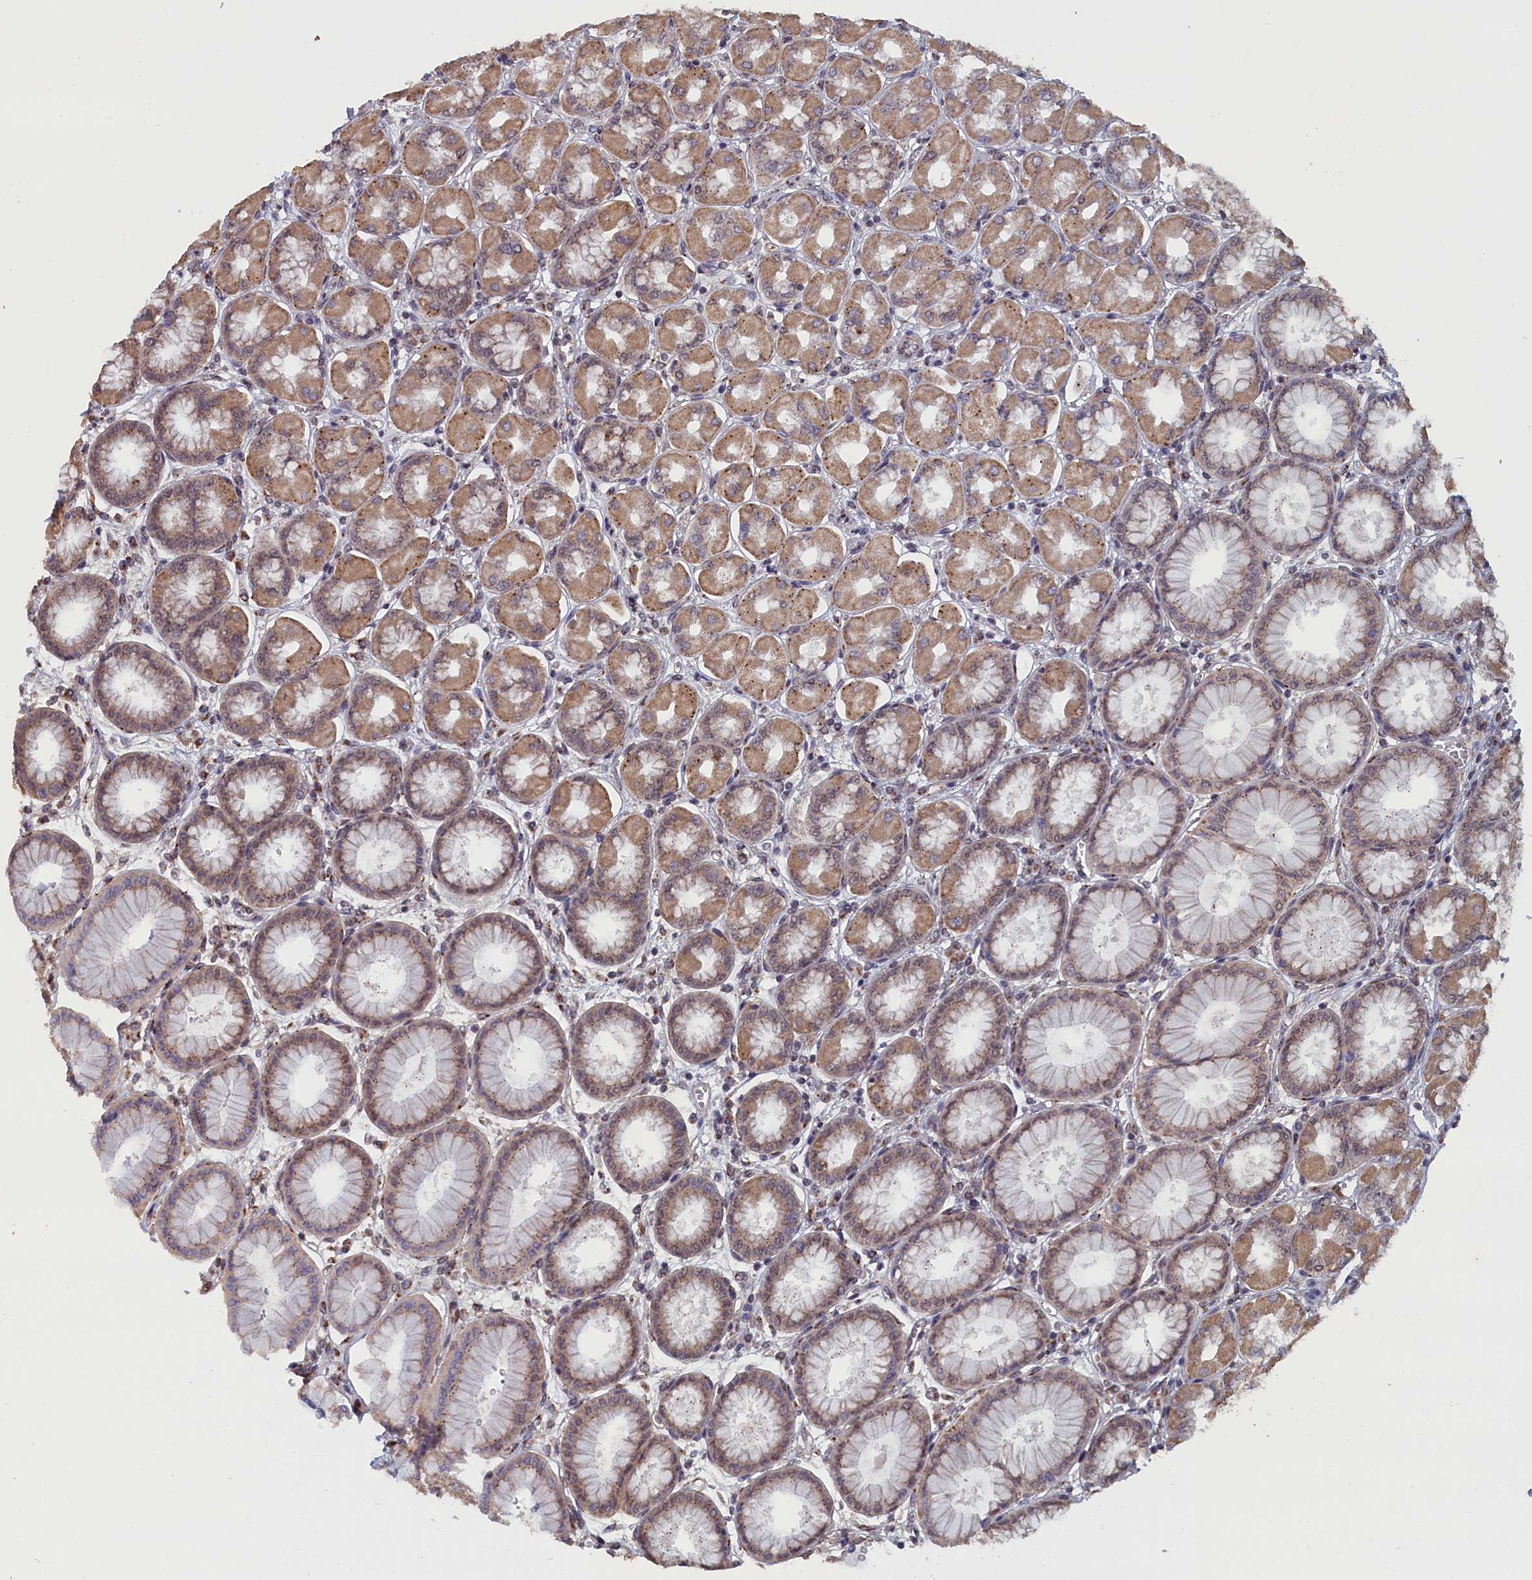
{"staining": {"intensity": "strong", "quantity": "25%-75%", "location": "cytoplasmic/membranous,nuclear"}, "tissue": "stomach", "cell_type": "Glandular cells", "image_type": "normal", "snomed": [{"axis": "morphology", "description": "Normal tissue, NOS"}, {"axis": "topography", "description": "Stomach, upper"}], "caption": "Normal stomach was stained to show a protein in brown. There is high levels of strong cytoplasmic/membranous,nuclear staining in about 25%-75% of glandular cells.", "gene": "PIGQ", "patient": {"sex": "female", "age": 56}}